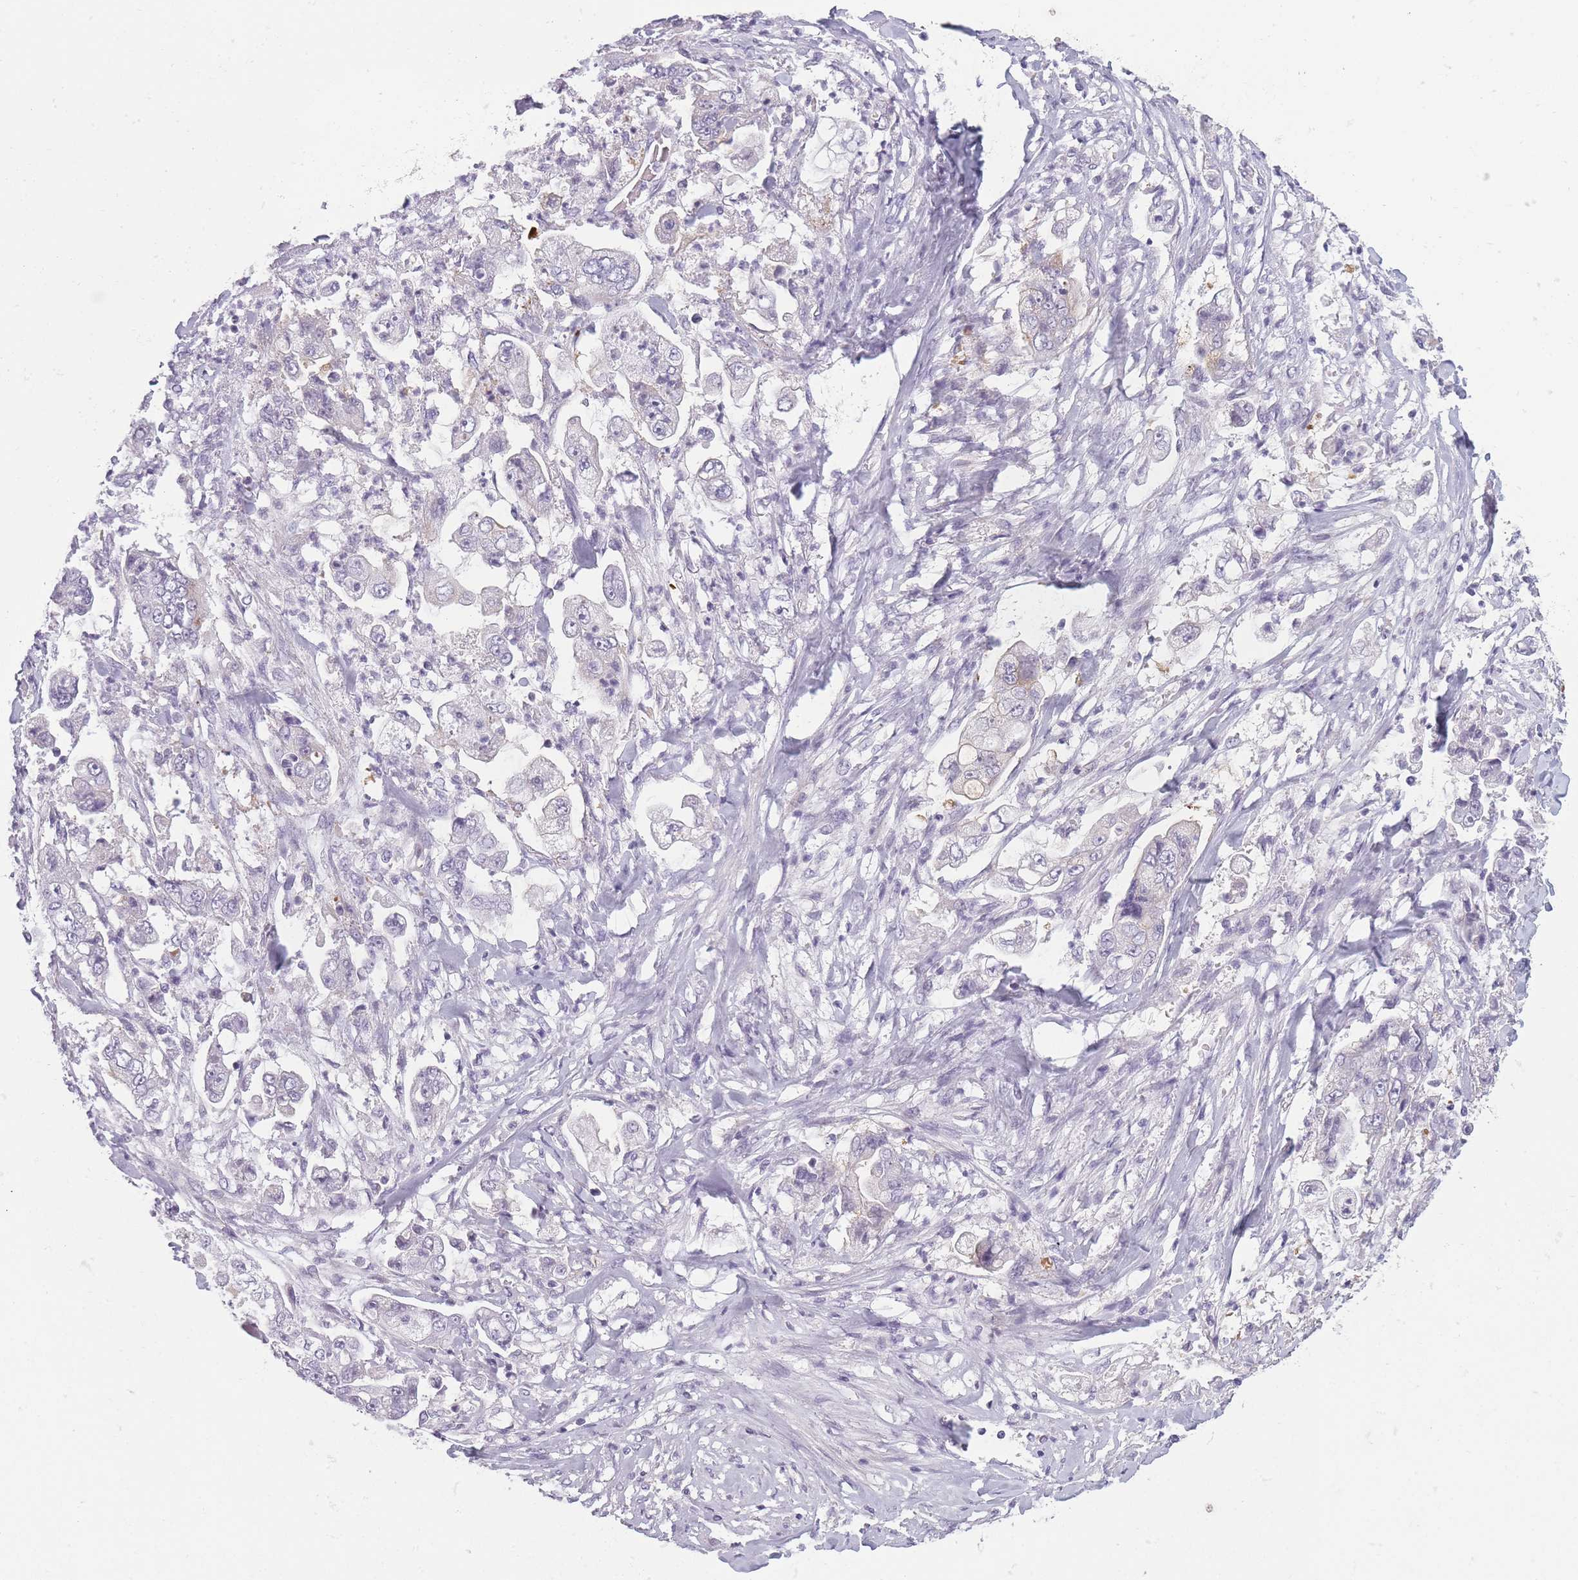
{"staining": {"intensity": "moderate", "quantity": "<25%", "location": "cytoplasmic/membranous"}, "tissue": "stomach cancer", "cell_type": "Tumor cells", "image_type": "cancer", "snomed": [{"axis": "morphology", "description": "Adenocarcinoma, NOS"}, {"axis": "topography", "description": "Stomach"}], "caption": "High-magnification brightfield microscopy of adenocarcinoma (stomach) stained with DAB (3,3'-diaminobenzidine) (brown) and counterstained with hematoxylin (blue). tumor cells exhibit moderate cytoplasmic/membranous expression is present in approximately<25% of cells. (Stains: DAB in brown, nuclei in blue, Microscopy: brightfield microscopy at high magnification).", "gene": "GGT1", "patient": {"sex": "male", "age": 62}}